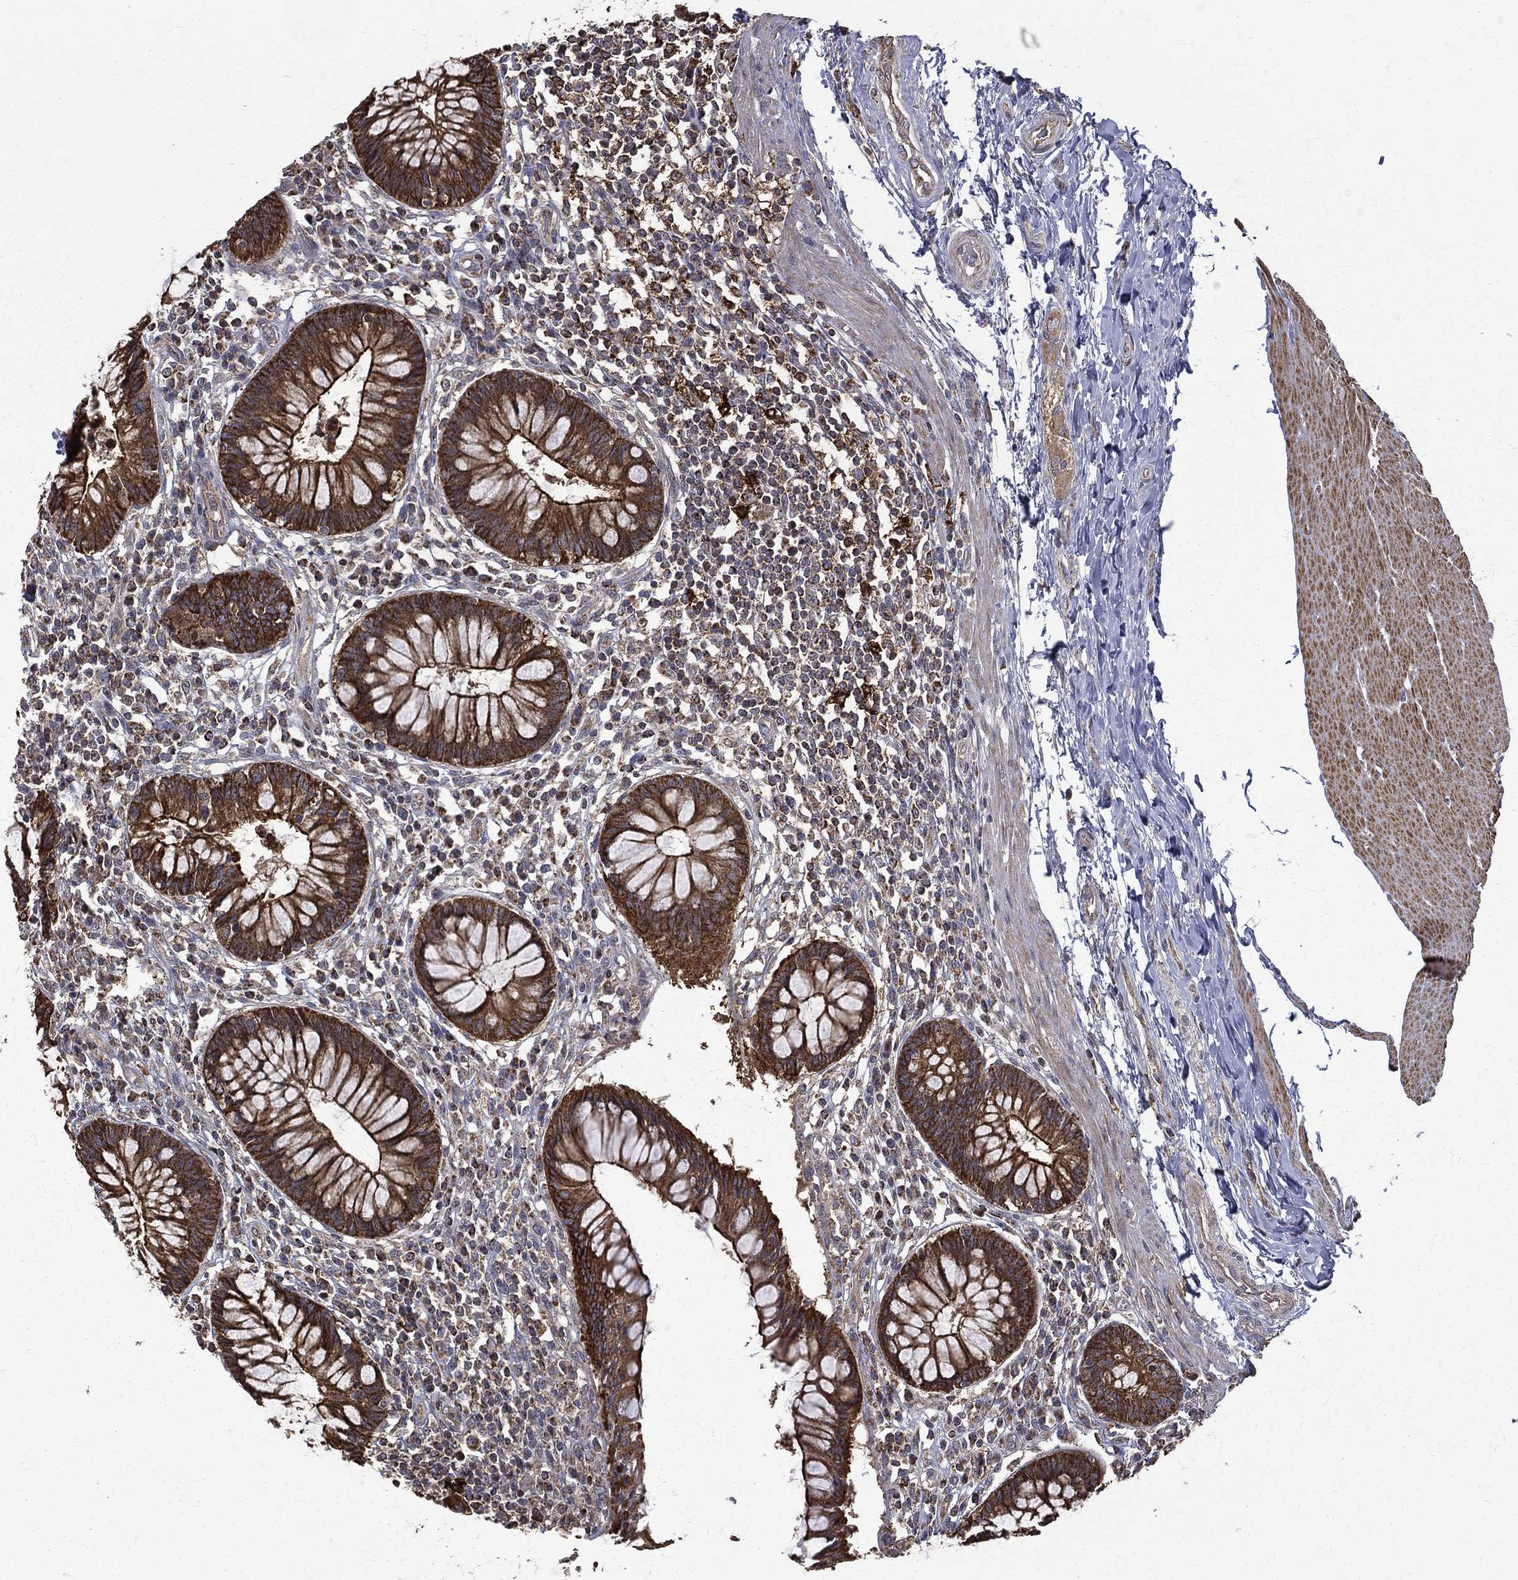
{"staining": {"intensity": "moderate", "quantity": ">75%", "location": "cytoplasmic/membranous"}, "tissue": "rectum", "cell_type": "Glandular cells", "image_type": "normal", "snomed": [{"axis": "morphology", "description": "Normal tissue, NOS"}, {"axis": "topography", "description": "Rectum"}], "caption": "This histopathology image exhibits benign rectum stained with IHC to label a protein in brown. The cytoplasmic/membranous of glandular cells show moderate positivity for the protein. Nuclei are counter-stained blue.", "gene": "RPGR", "patient": {"sex": "female", "age": 58}}